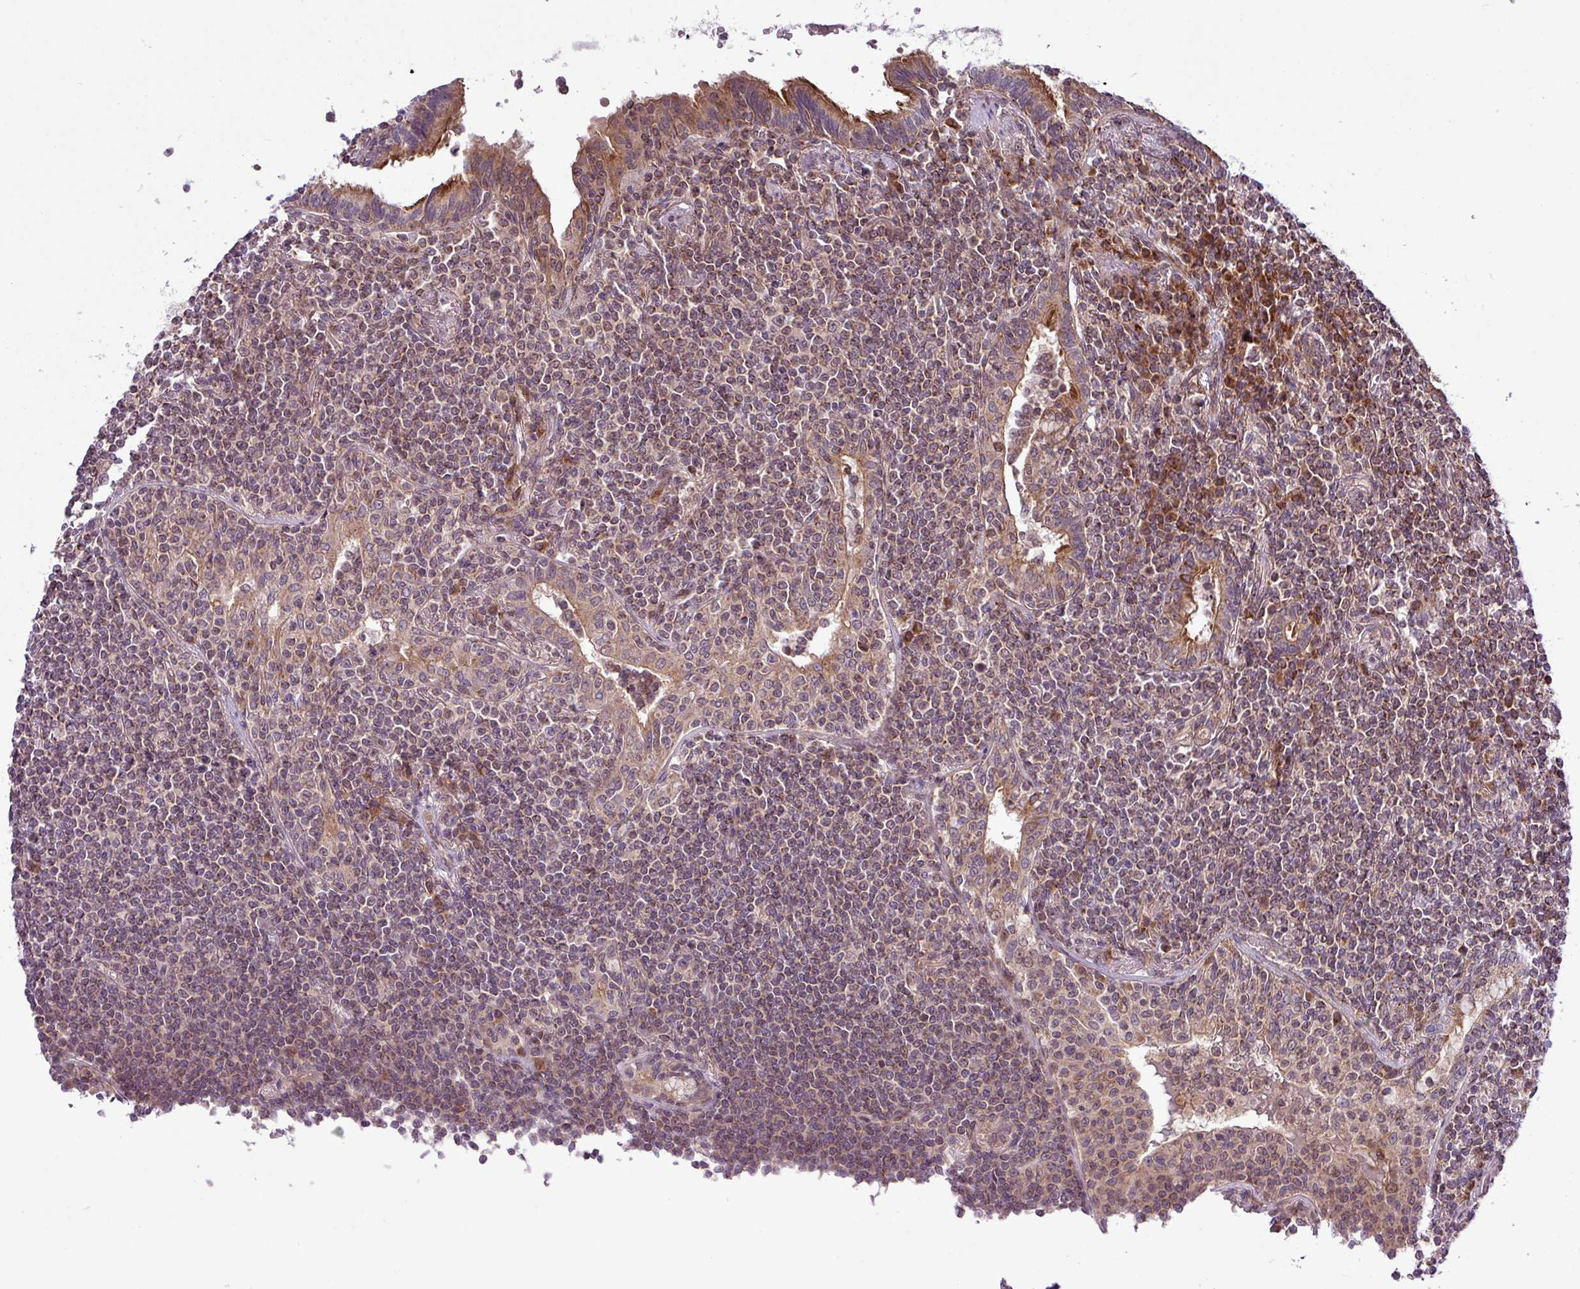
{"staining": {"intensity": "weak", "quantity": "25%-75%", "location": "cytoplasmic/membranous"}, "tissue": "lymphoma", "cell_type": "Tumor cells", "image_type": "cancer", "snomed": [{"axis": "morphology", "description": "Malignant lymphoma, non-Hodgkin's type, Low grade"}, {"axis": "topography", "description": "Lung"}], "caption": "The histopathology image shows a brown stain indicating the presence of a protein in the cytoplasmic/membranous of tumor cells in lymphoma.", "gene": "B3GNT9", "patient": {"sex": "female", "age": 71}}